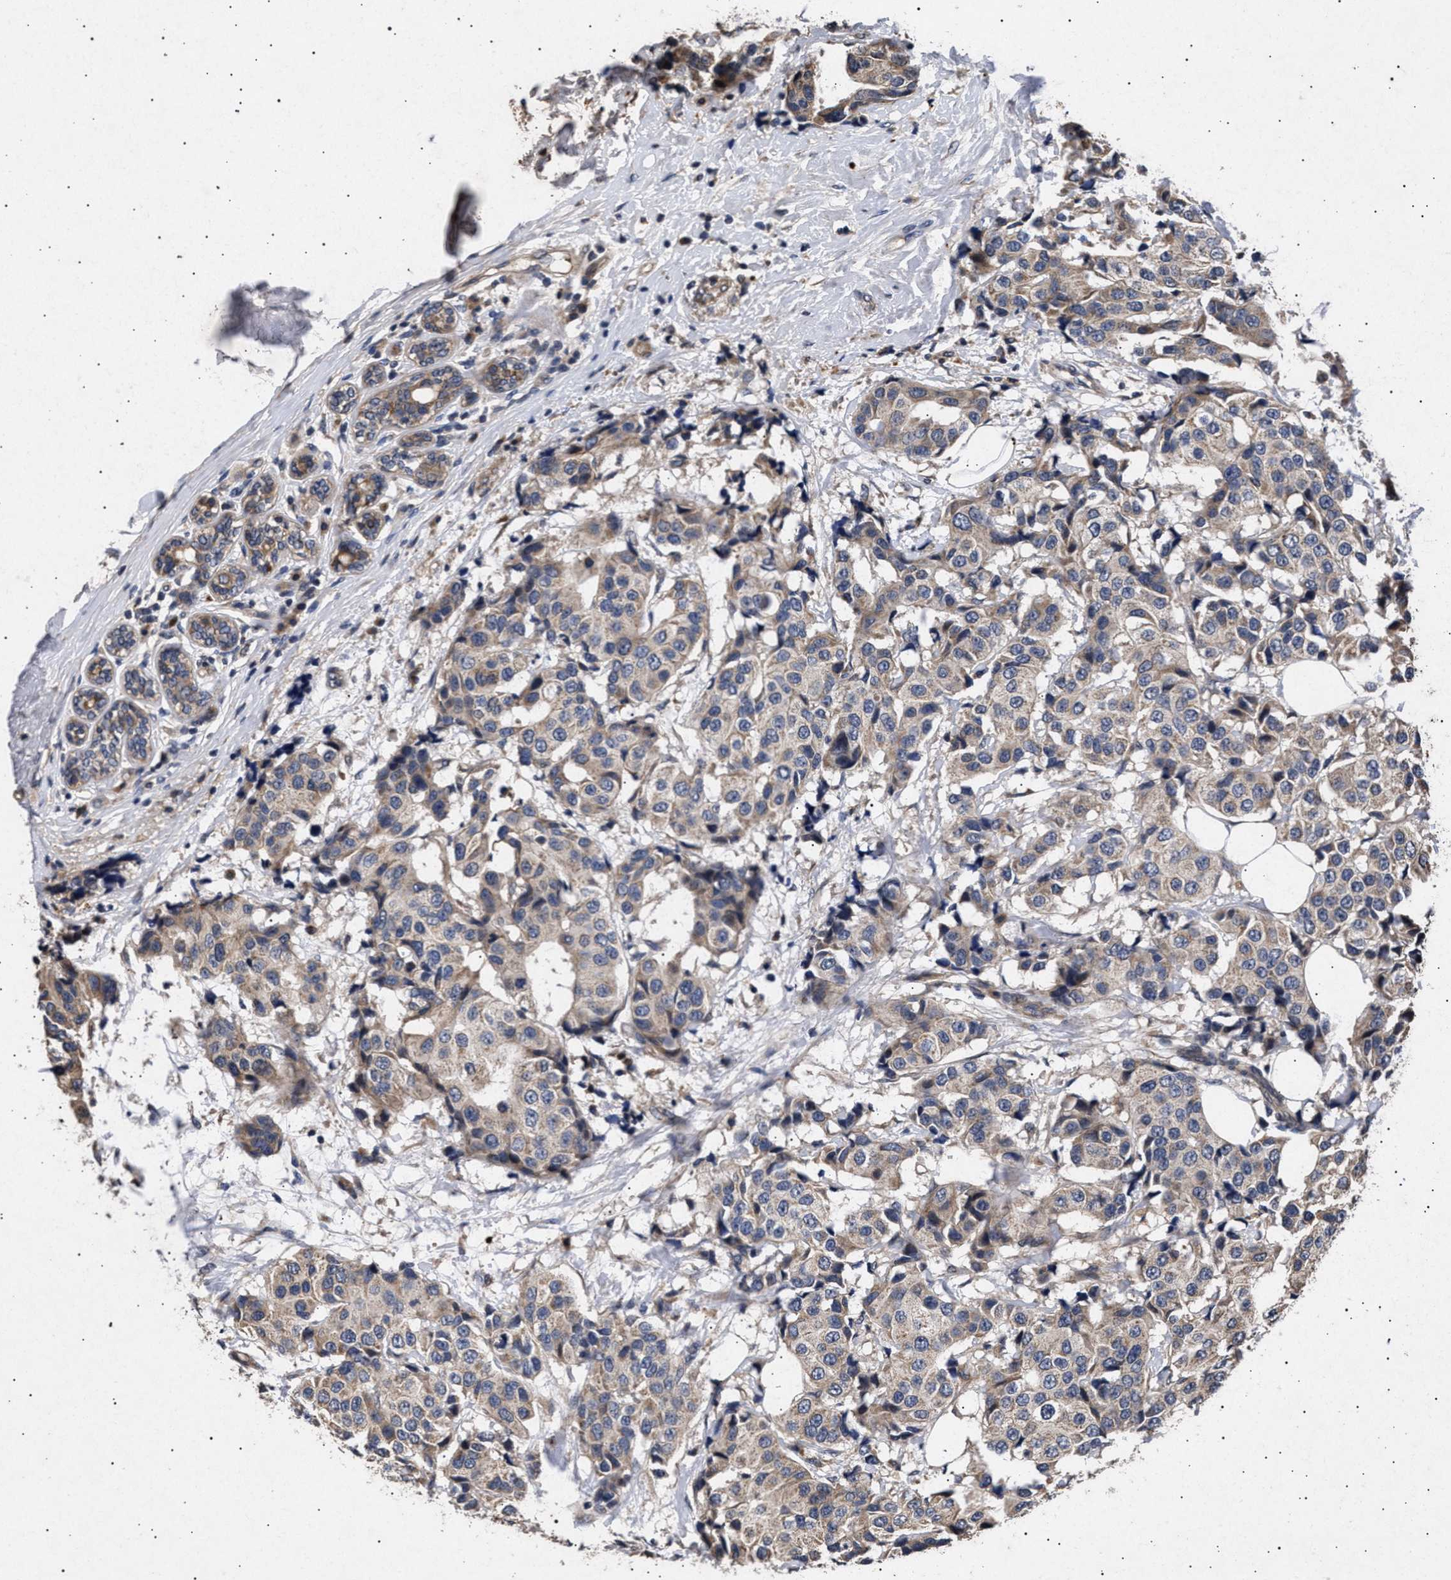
{"staining": {"intensity": "weak", "quantity": ">75%", "location": "cytoplasmic/membranous"}, "tissue": "breast cancer", "cell_type": "Tumor cells", "image_type": "cancer", "snomed": [{"axis": "morphology", "description": "Normal tissue, NOS"}, {"axis": "morphology", "description": "Duct carcinoma"}, {"axis": "topography", "description": "Breast"}], "caption": "Immunohistochemical staining of human breast cancer displays weak cytoplasmic/membranous protein positivity in approximately >75% of tumor cells.", "gene": "ITGB5", "patient": {"sex": "female", "age": 39}}